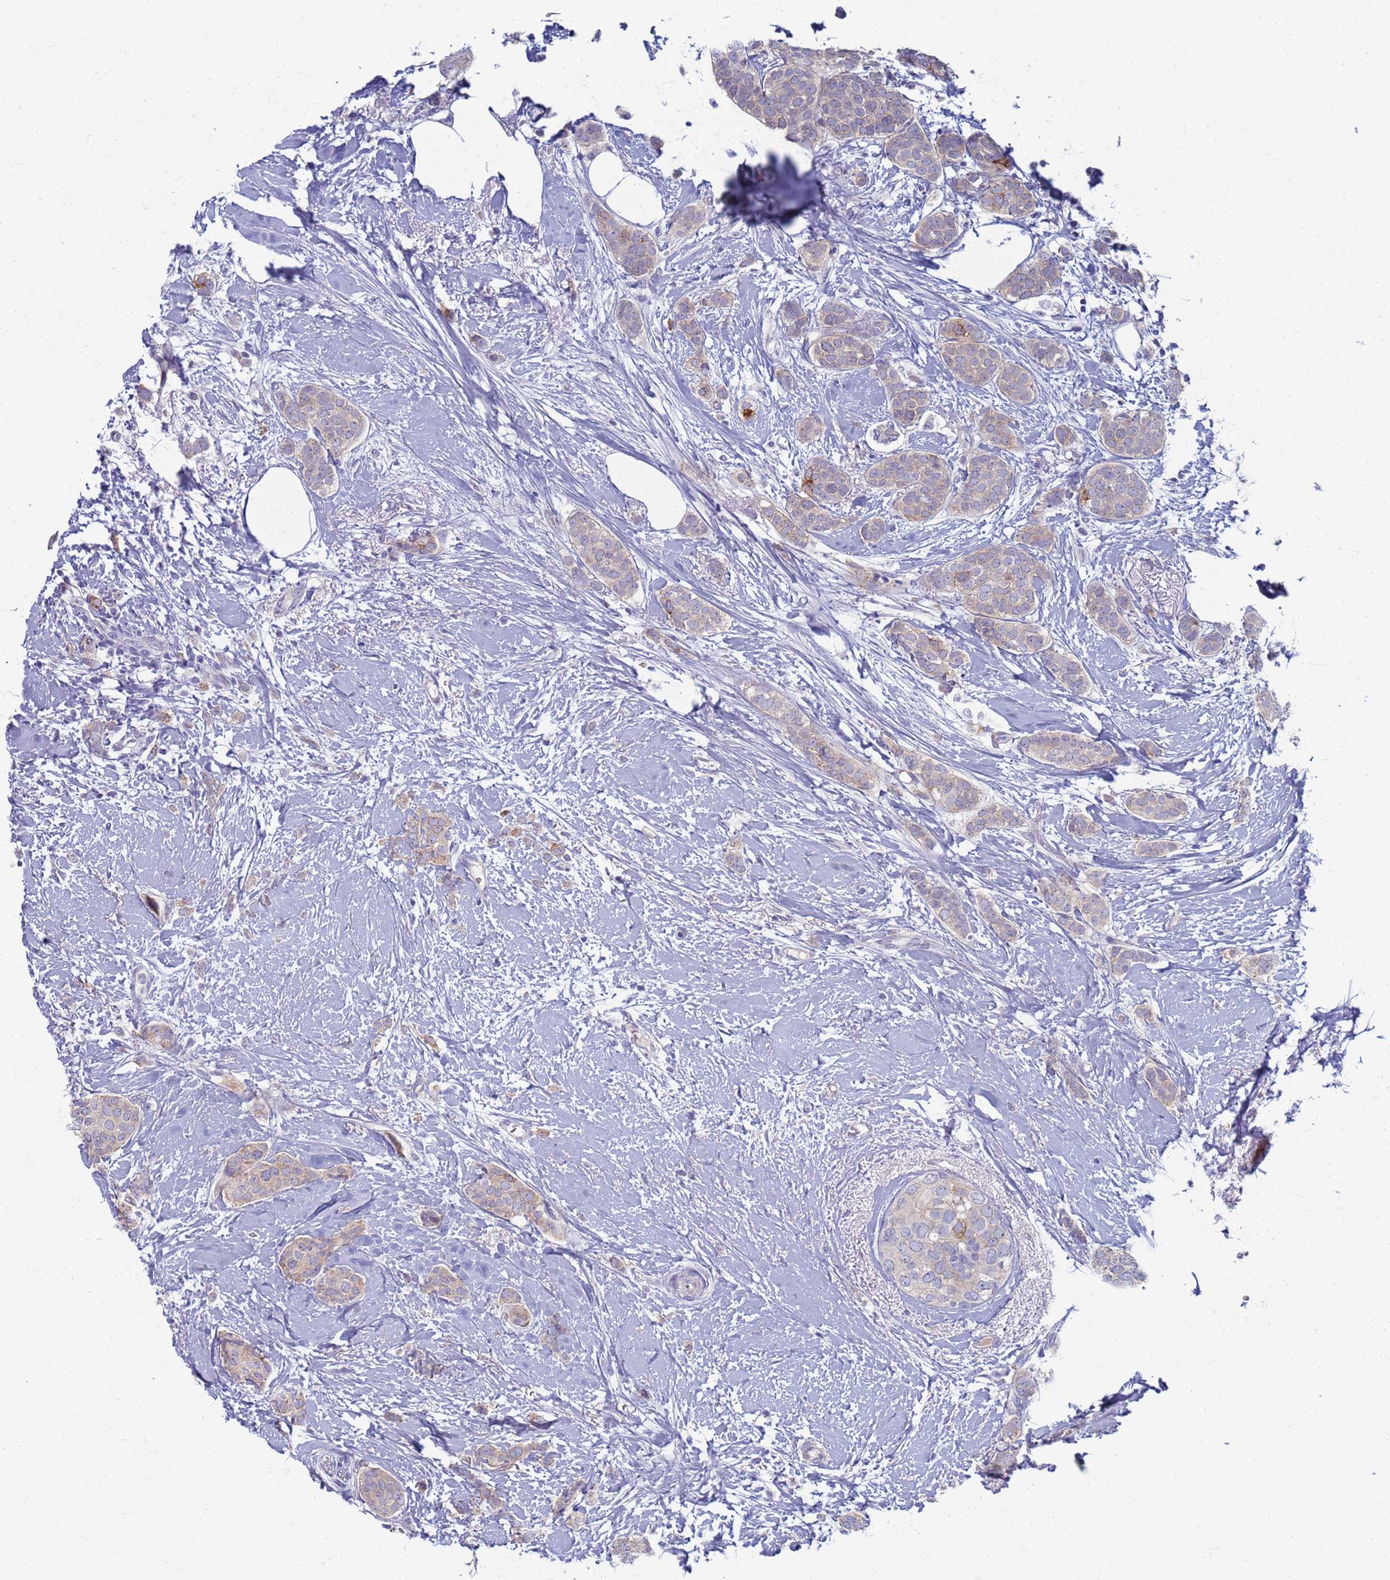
{"staining": {"intensity": "weak", "quantity": "<25%", "location": "cytoplasmic/membranous"}, "tissue": "breast cancer", "cell_type": "Tumor cells", "image_type": "cancer", "snomed": [{"axis": "morphology", "description": "Duct carcinoma"}, {"axis": "topography", "description": "Breast"}], "caption": "This micrograph is of breast cancer (invasive ductal carcinoma) stained with IHC to label a protein in brown with the nuclei are counter-stained blue. There is no expression in tumor cells.", "gene": "CLCA2", "patient": {"sex": "female", "age": 72}}